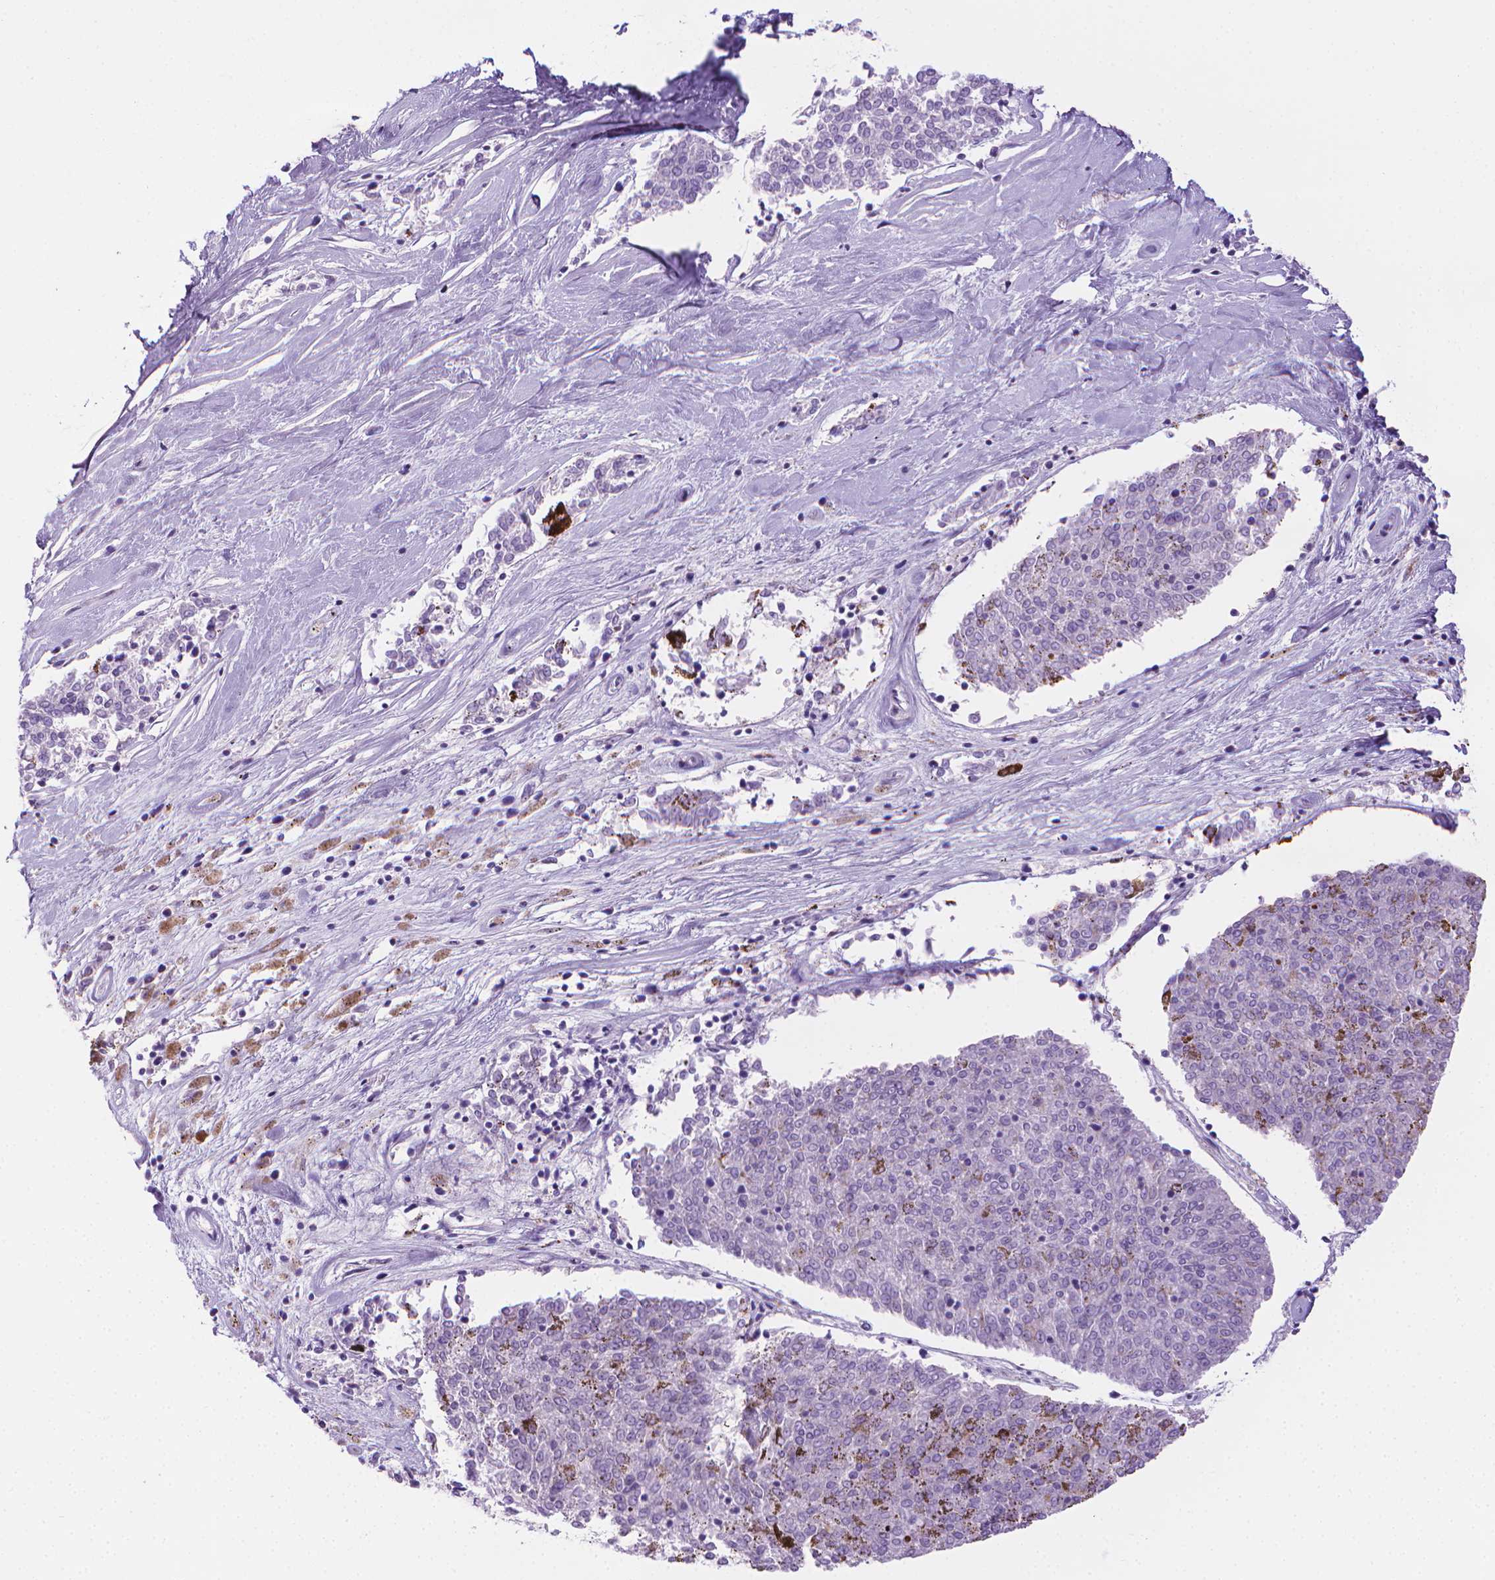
{"staining": {"intensity": "negative", "quantity": "none", "location": "none"}, "tissue": "melanoma", "cell_type": "Tumor cells", "image_type": "cancer", "snomed": [{"axis": "morphology", "description": "Malignant melanoma, NOS"}, {"axis": "topography", "description": "Skin"}], "caption": "Tumor cells are negative for brown protein staining in melanoma.", "gene": "SPAG6", "patient": {"sex": "female", "age": 72}}